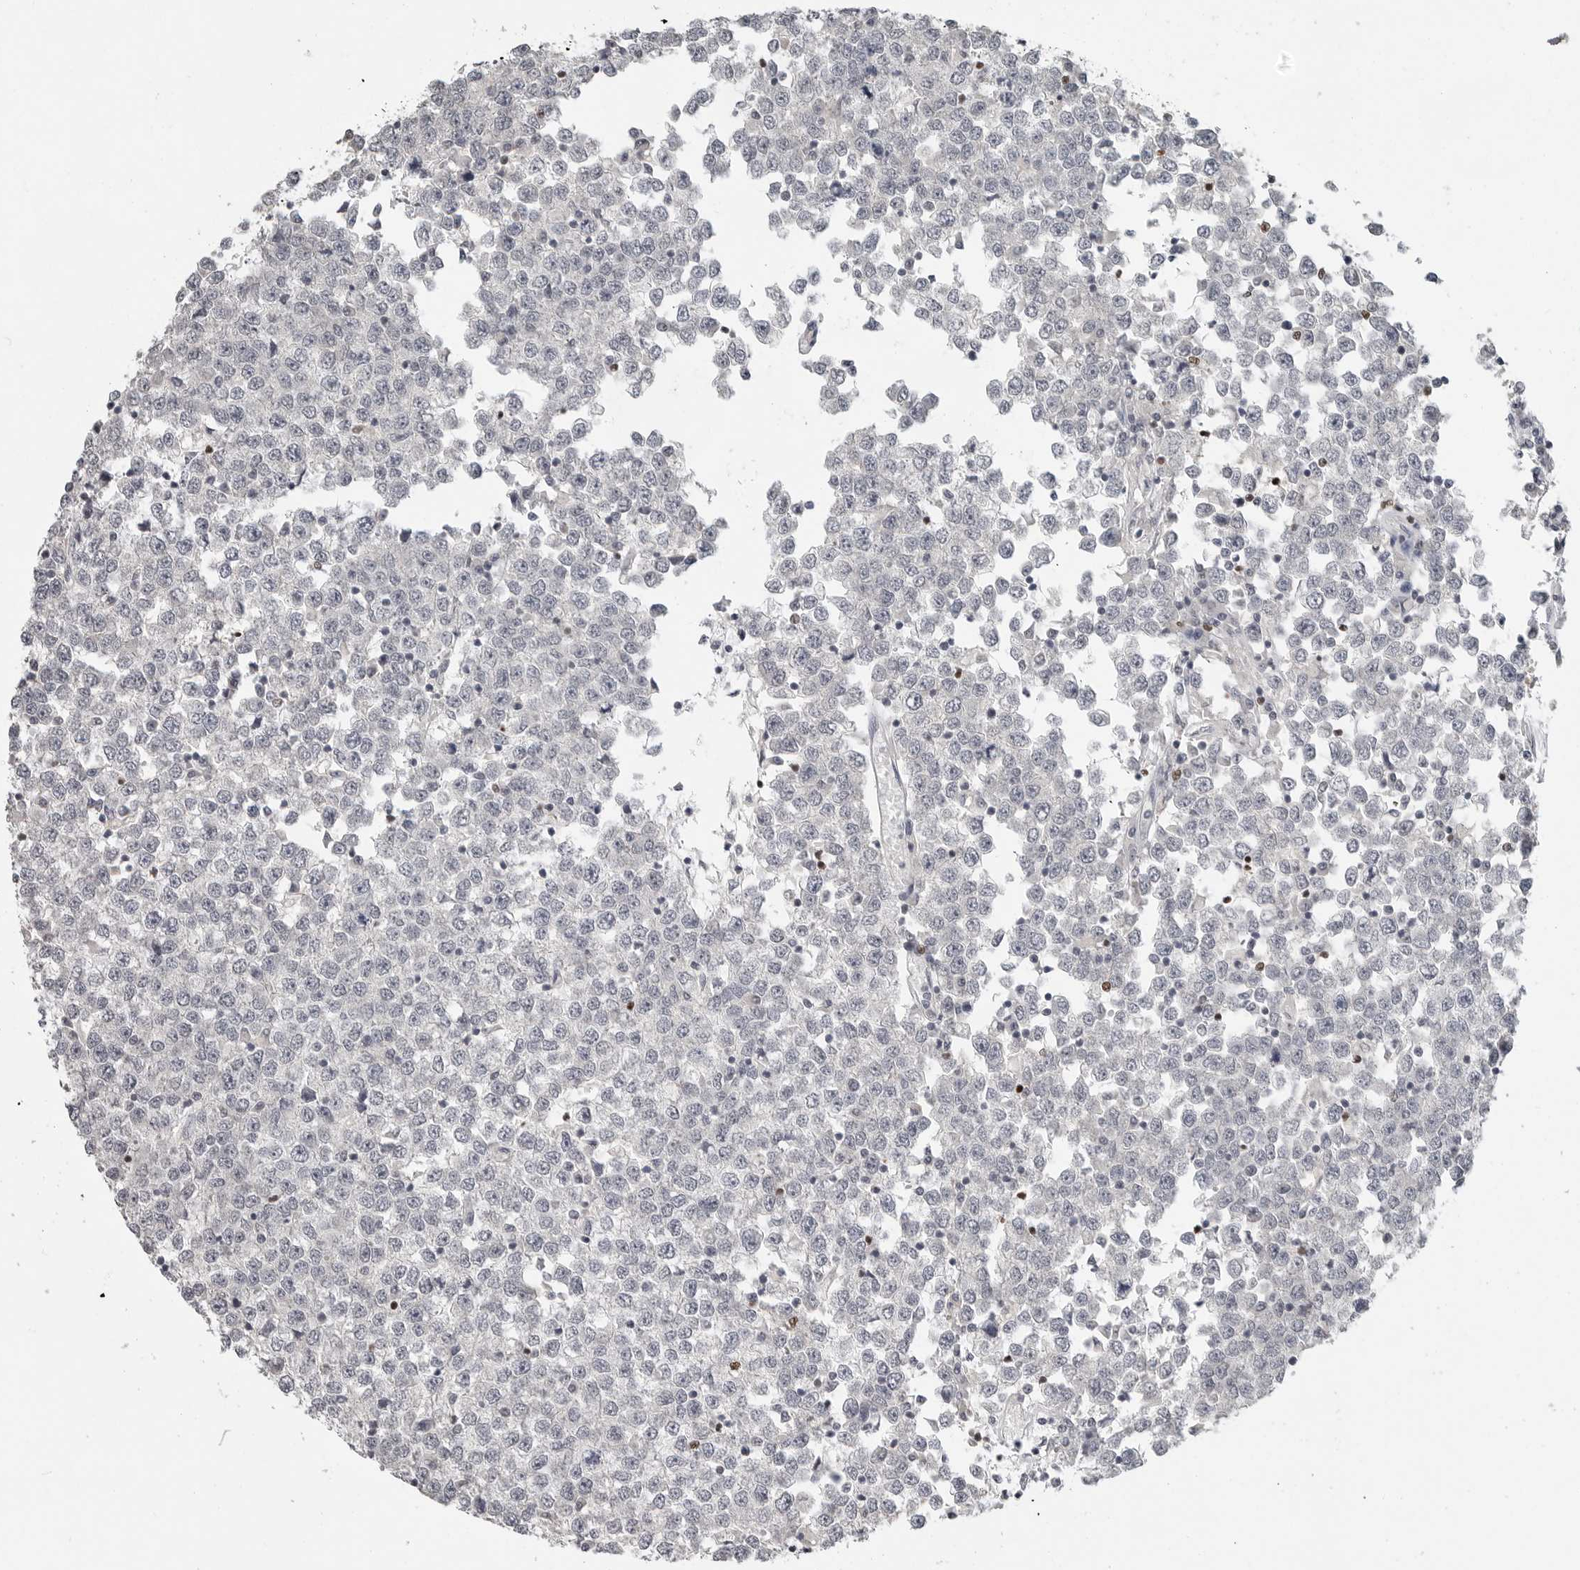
{"staining": {"intensity": "negative", "quantity": "none", "location": "none"}, "tissue": "testis cancer", "cell_type": "Tumor cells", "image_type": "cancer", "snomed": [{"axis": "morphology", "description": "Seminoma, NOS"}, {"axis": "topography", "description": "Testis"}], "caption": "DAB immunohistochemical staining of human seminoma (testis) displays no significant staining in tumor cells.", "gene": "FOXP3", "patient": {"sex": "male", "age": 65}}